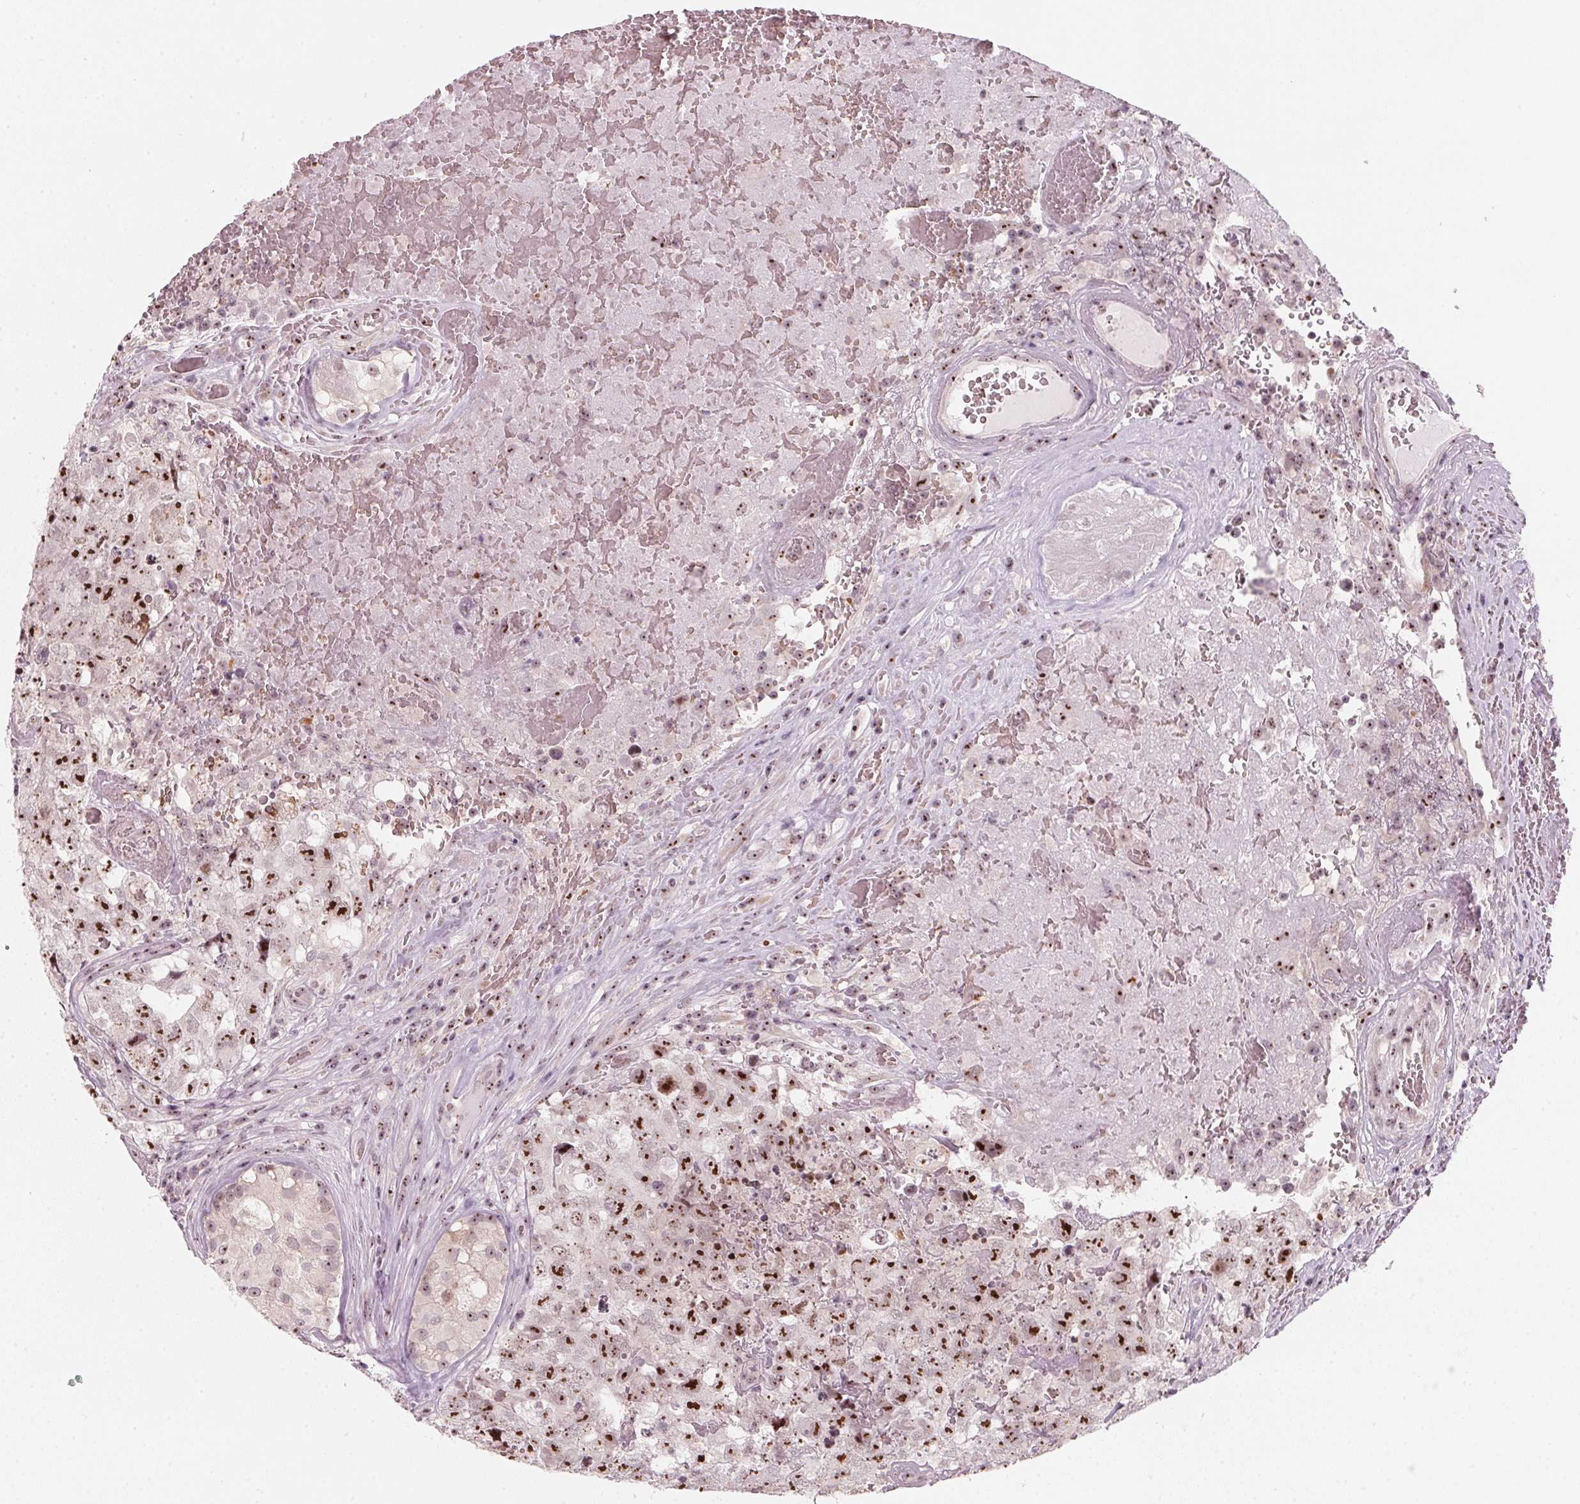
{"staining": {"intensity": "strong", "quantity": "25%-75%", "location": "nuclear"}, "tissue": "testis cancer", "cell_type": "Tumor cells", "image_type": "cancer", "snomed": [{"axis": "morphology", "description": "Carcinoma, Embryonal, NOS"}, {"axis": "topography", "description": "Testis"}], "caption": "Immunohistochemistry image of neoplastic tissue: testis cancer stained using immunohistochemistry demonstrates high levels of strong protein expression localized specifically in the nuclear of tumor cells, appearing as a nuclear brown color.", "gene": "DNTTIP2", "patient": {"sex": "male", "age": 18}}